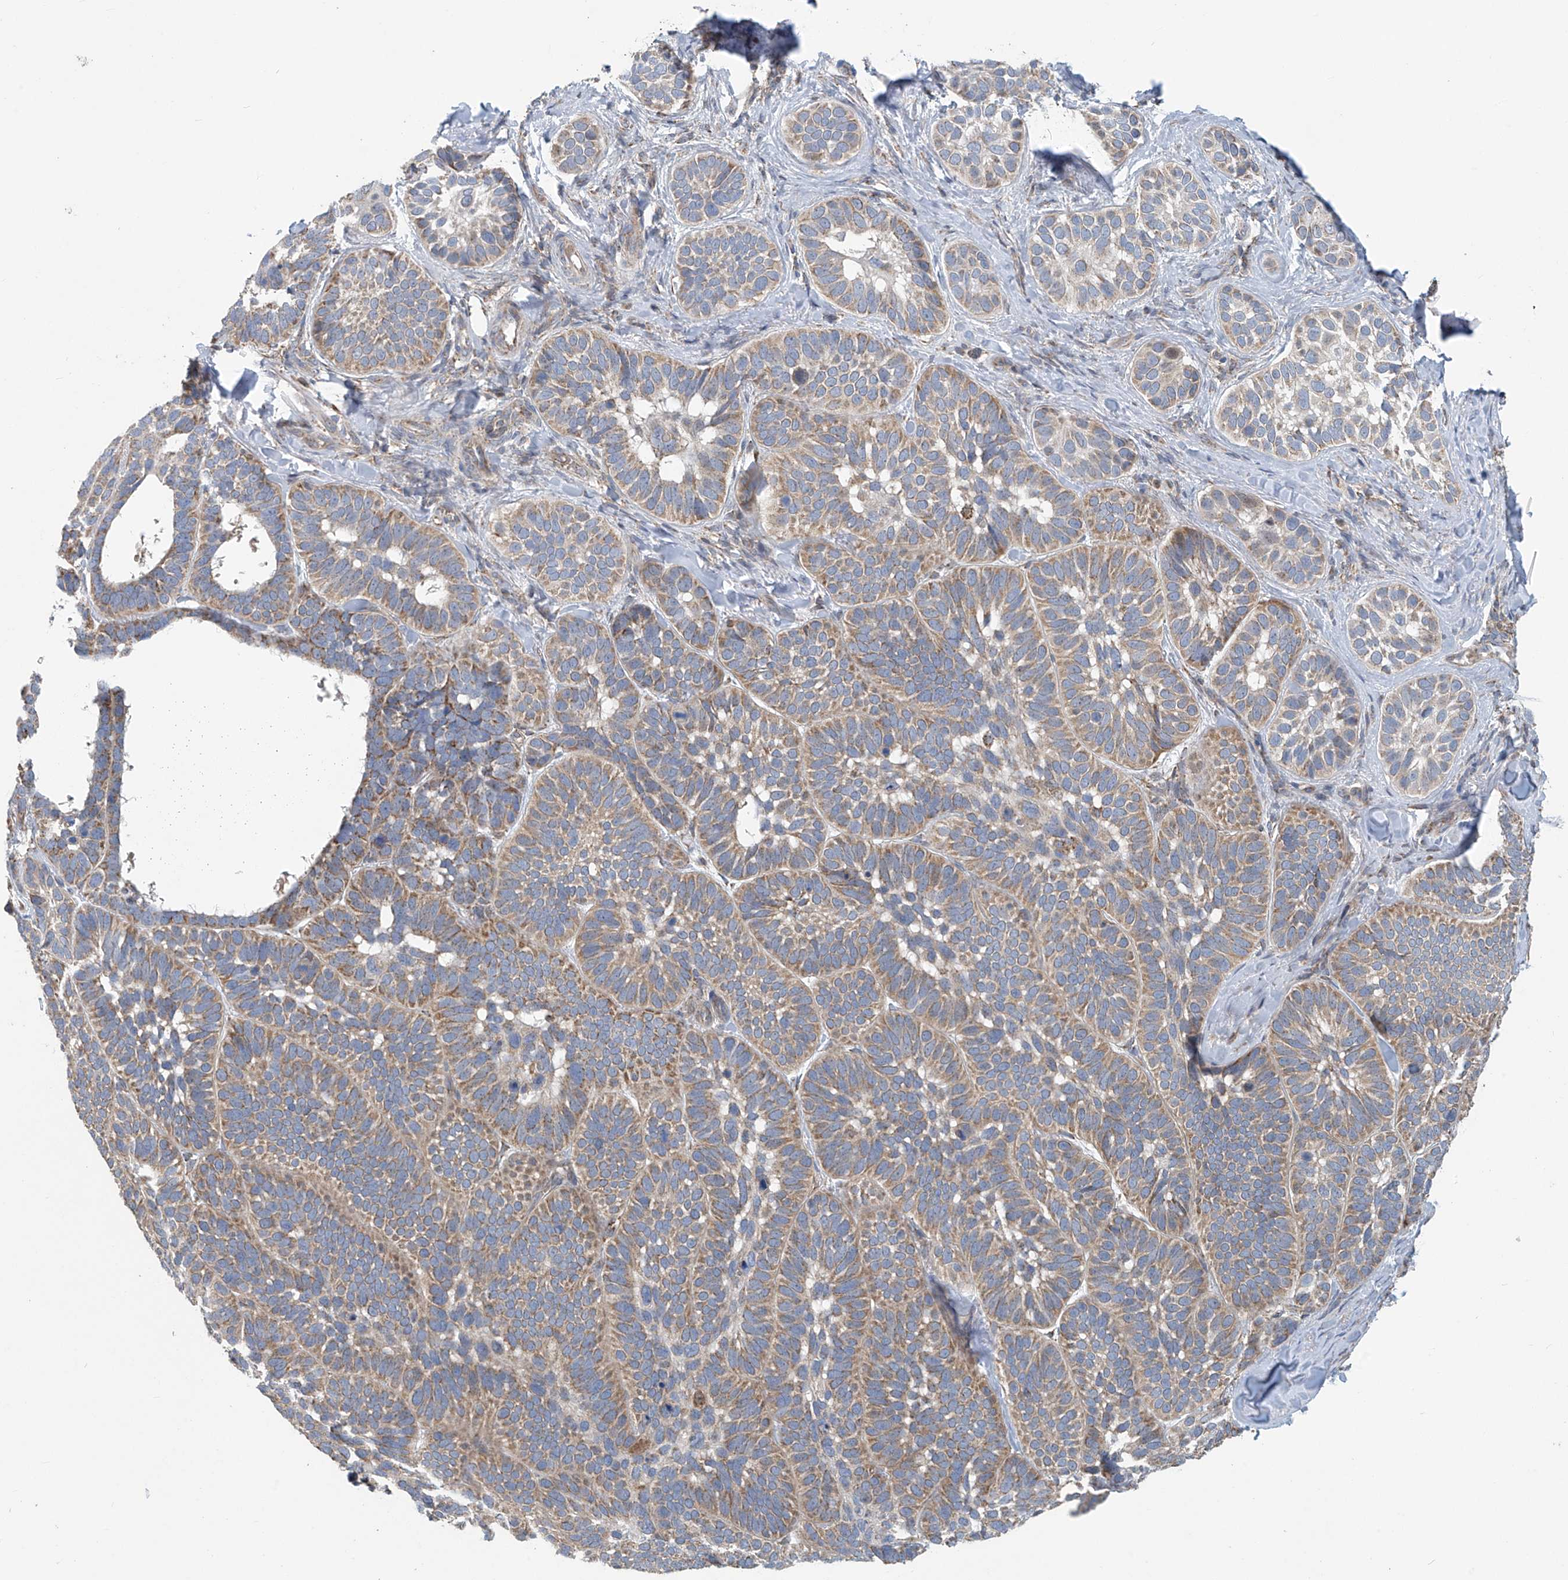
{"staining": {"intensity": "moderate", "quantity": "25%-75%", "location": "cytoplasmic/membranous"}, "tissue": "skin cancer", "cell_type": "Tumor cells", "image_type": "cancer", "snomed": [{"axis": "morphology", "description": "Basal cell carcinoma"}, {"axis": "topography", "description": "Skin"}], "caption": "This image reveals immunohistochemistry (IHC) staining of skin cancer, with medium moderate cytoplasmic/membranous positivity in approximately 25%-75% of tumor cells.", "gene": "COMMD1", "patient": {"sex": "male", "age": 62}}